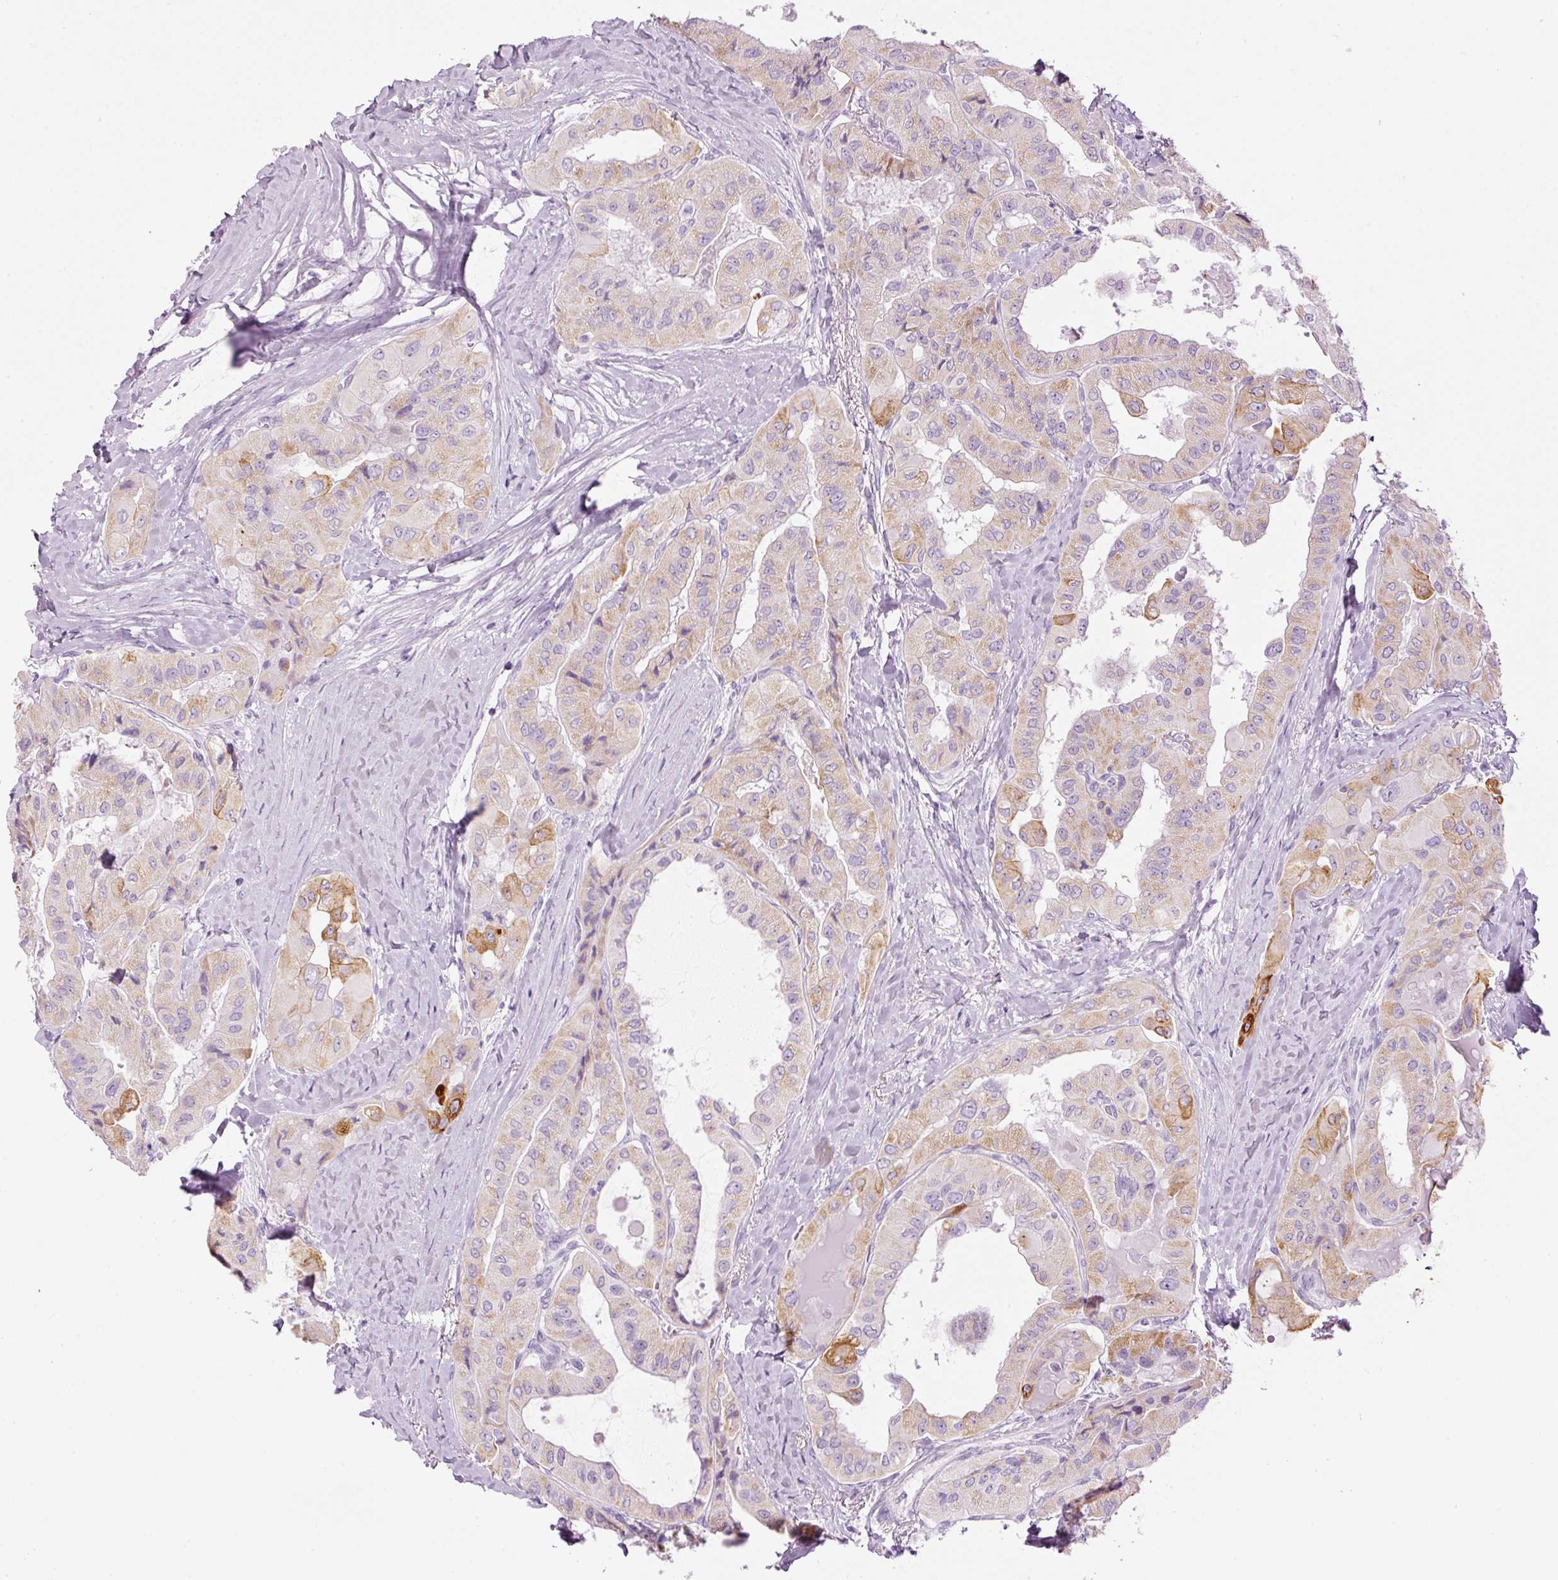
{"staining": {"intensity": "moderate", "quantity": "<25%", "location": "cytoplasmic/membranous"}, "tissue": "thyroid cancer", "cell_type": "Tumor cells", "image_type": "cancer", "snomed": [{"axis": "morphology", "description": "Normal tissue, NOS"}, {"axis": "morphology", "description": "Papillary adenocarcinoma, NOS"}, {"axis": "topography", "description": "Thyroid gland"}], "caption": "Thyroid papillary adenocarcinoma was stained to show a protein in brown. There is low levels of moderate cytoplasmic/membranous staining in about <25% of tumor cells.", "gene": "CARD16", "patient": {"sex": "female", "age": 59}}